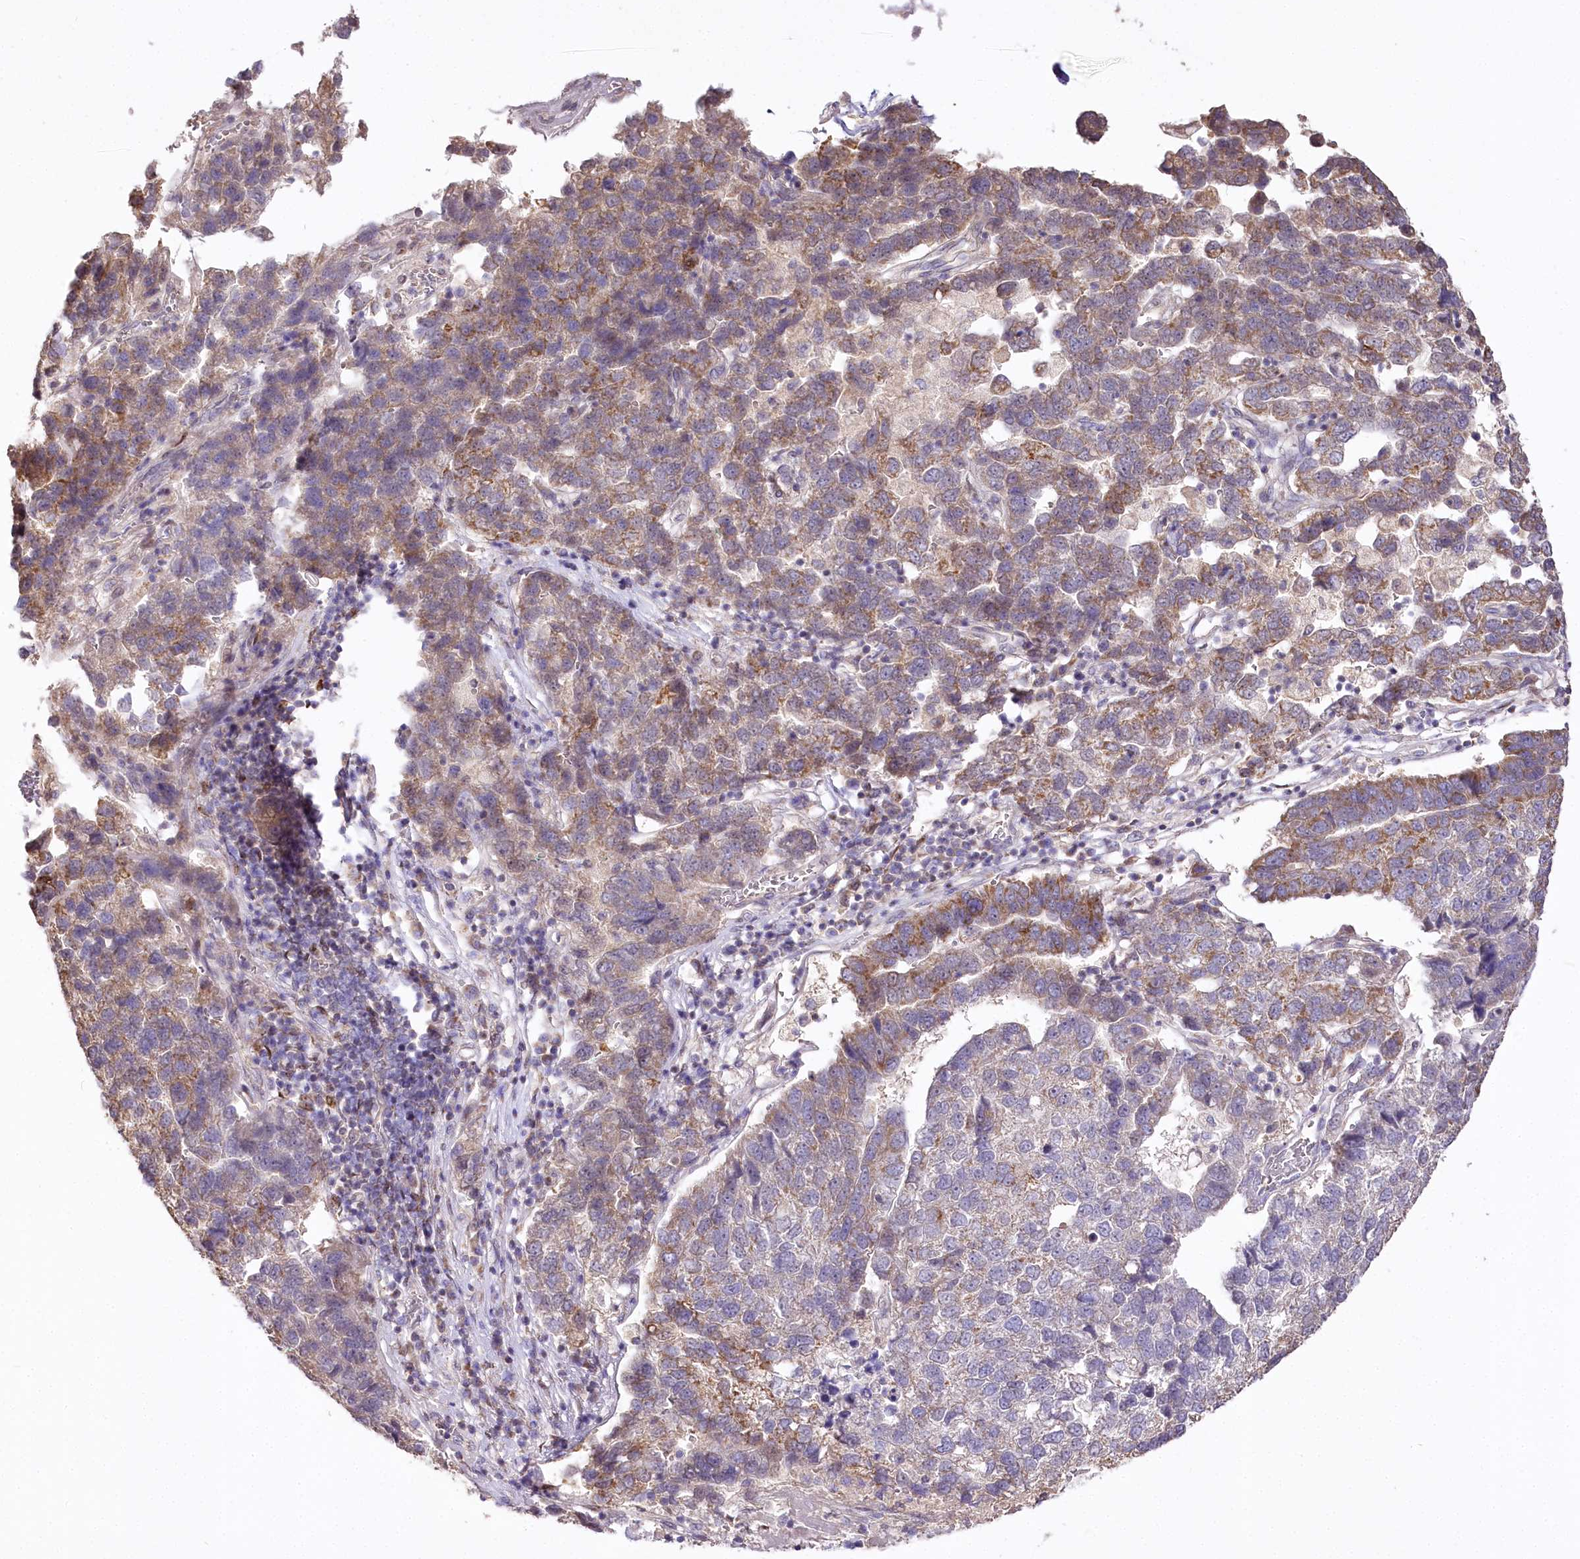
{"staining": {"intensity": "moderate", "quantity": "25%-75%", "location": "cytoplasmic/membranous"}, "tissue": "pancreatic cancer", "cell_type": "Tumor cells", "image_type": "cancer", "snomed": [{"axis": "morphology", "description": "Adenocarcinoma, NOS"}, {"axis": "topography", "description": "Pancreas"}], "caption": "This is a photomicrograph of IHC staining of pancreatic cancer, which shows moderate positivity in the cytoplasmic/membranous of tumor cells.", "gene": "ZNF226", "patient": {"sex": "female", "age": 61}}